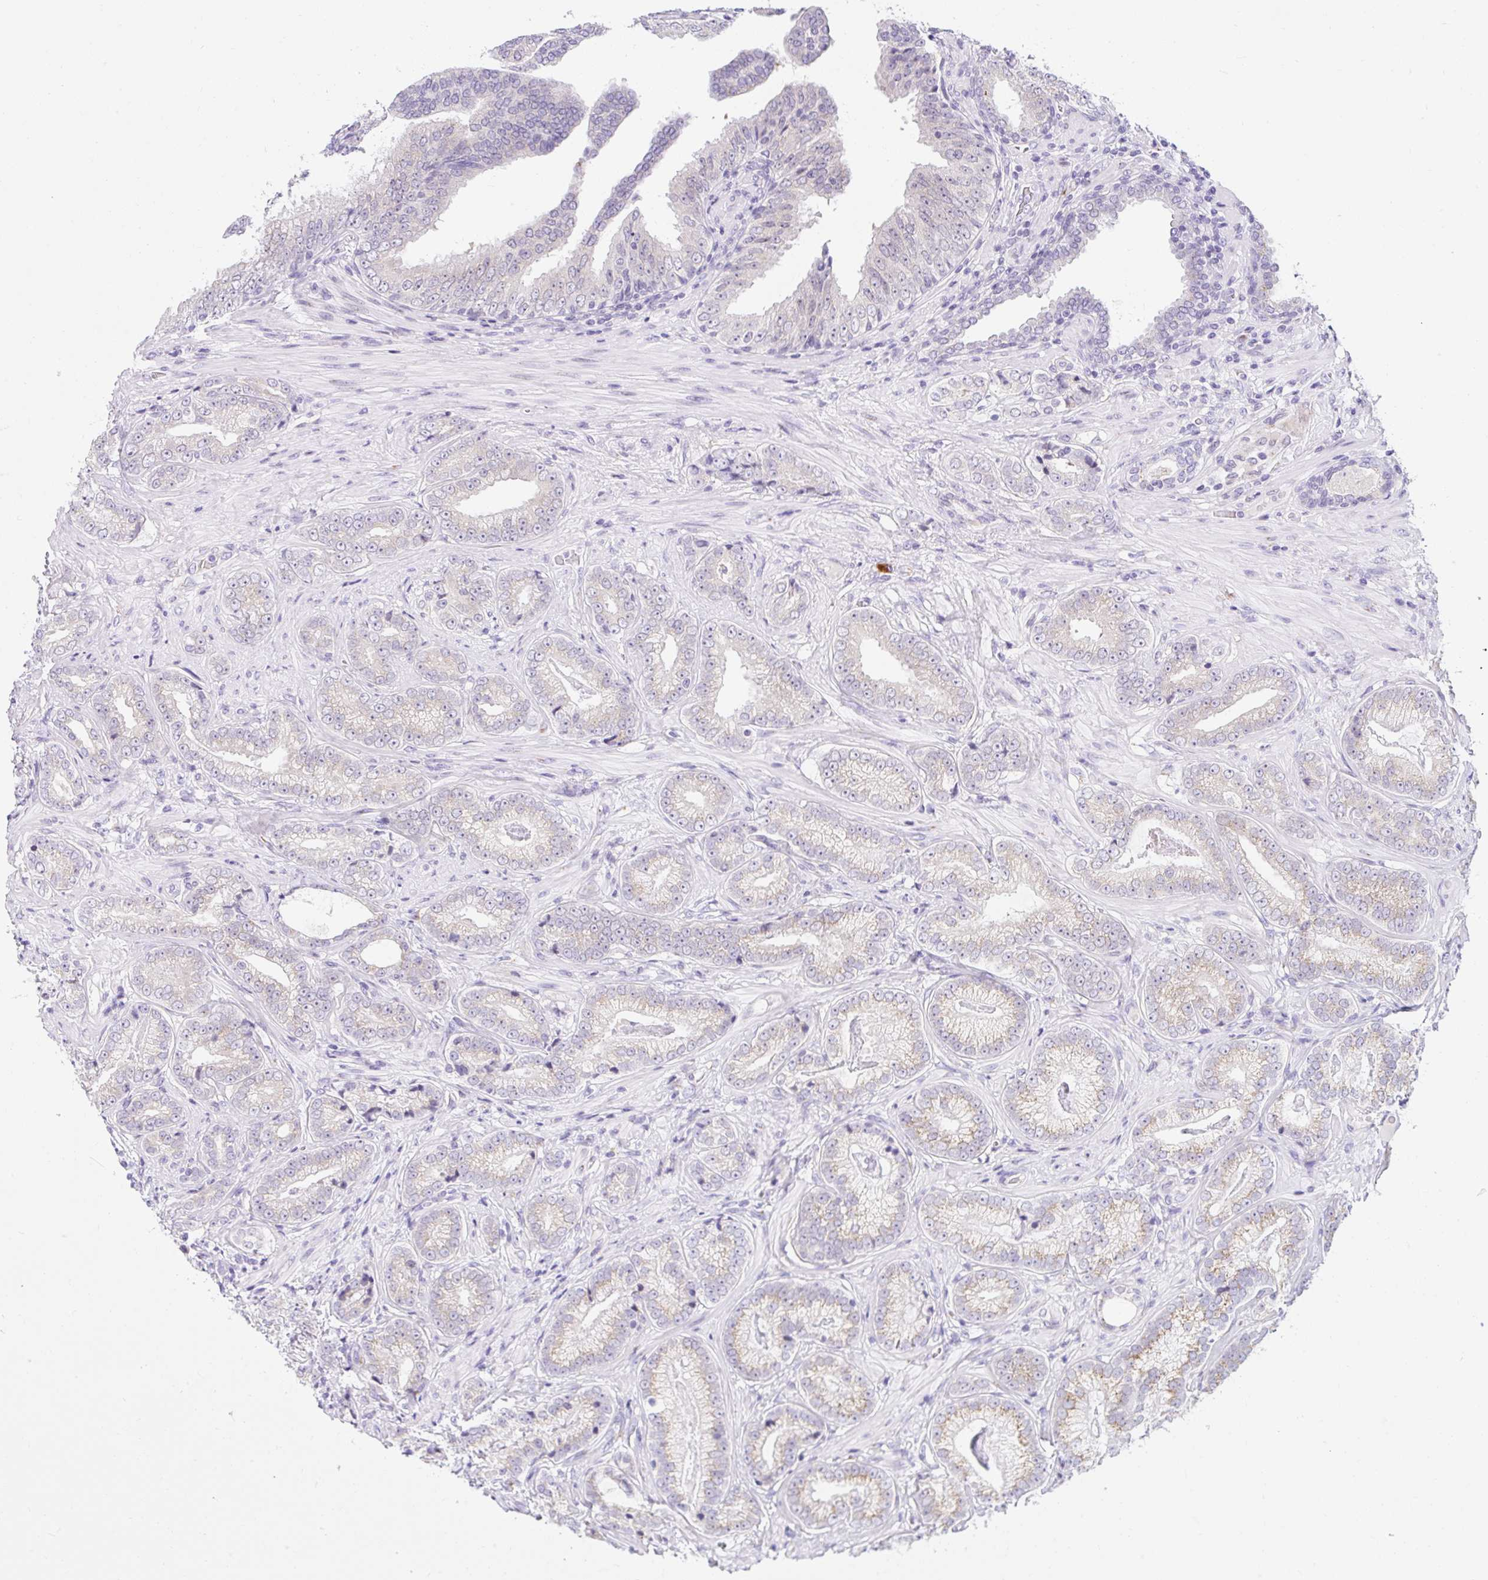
{"staining": {"intensity": "weak", "quantity": "<25%", "location": "cytoplasmic/membranous"}, "tissue": "prostate cancer", "cell_type": "Tumor cells", "image_type": "cancer", "snomed": [{"axis": "morphology", "description": "Adenocarcinoma, Low grade"}, {"axis": "topography", "description": "Prostate"}], "caption": "Human low-grade adenocarcinoma (prostate) stained for a protein using immunohistochemistry (IHC) displays no expression in tumor cells.", "gene": "GOLGA8A", "patient": {"sex": "male", "age": 61}}